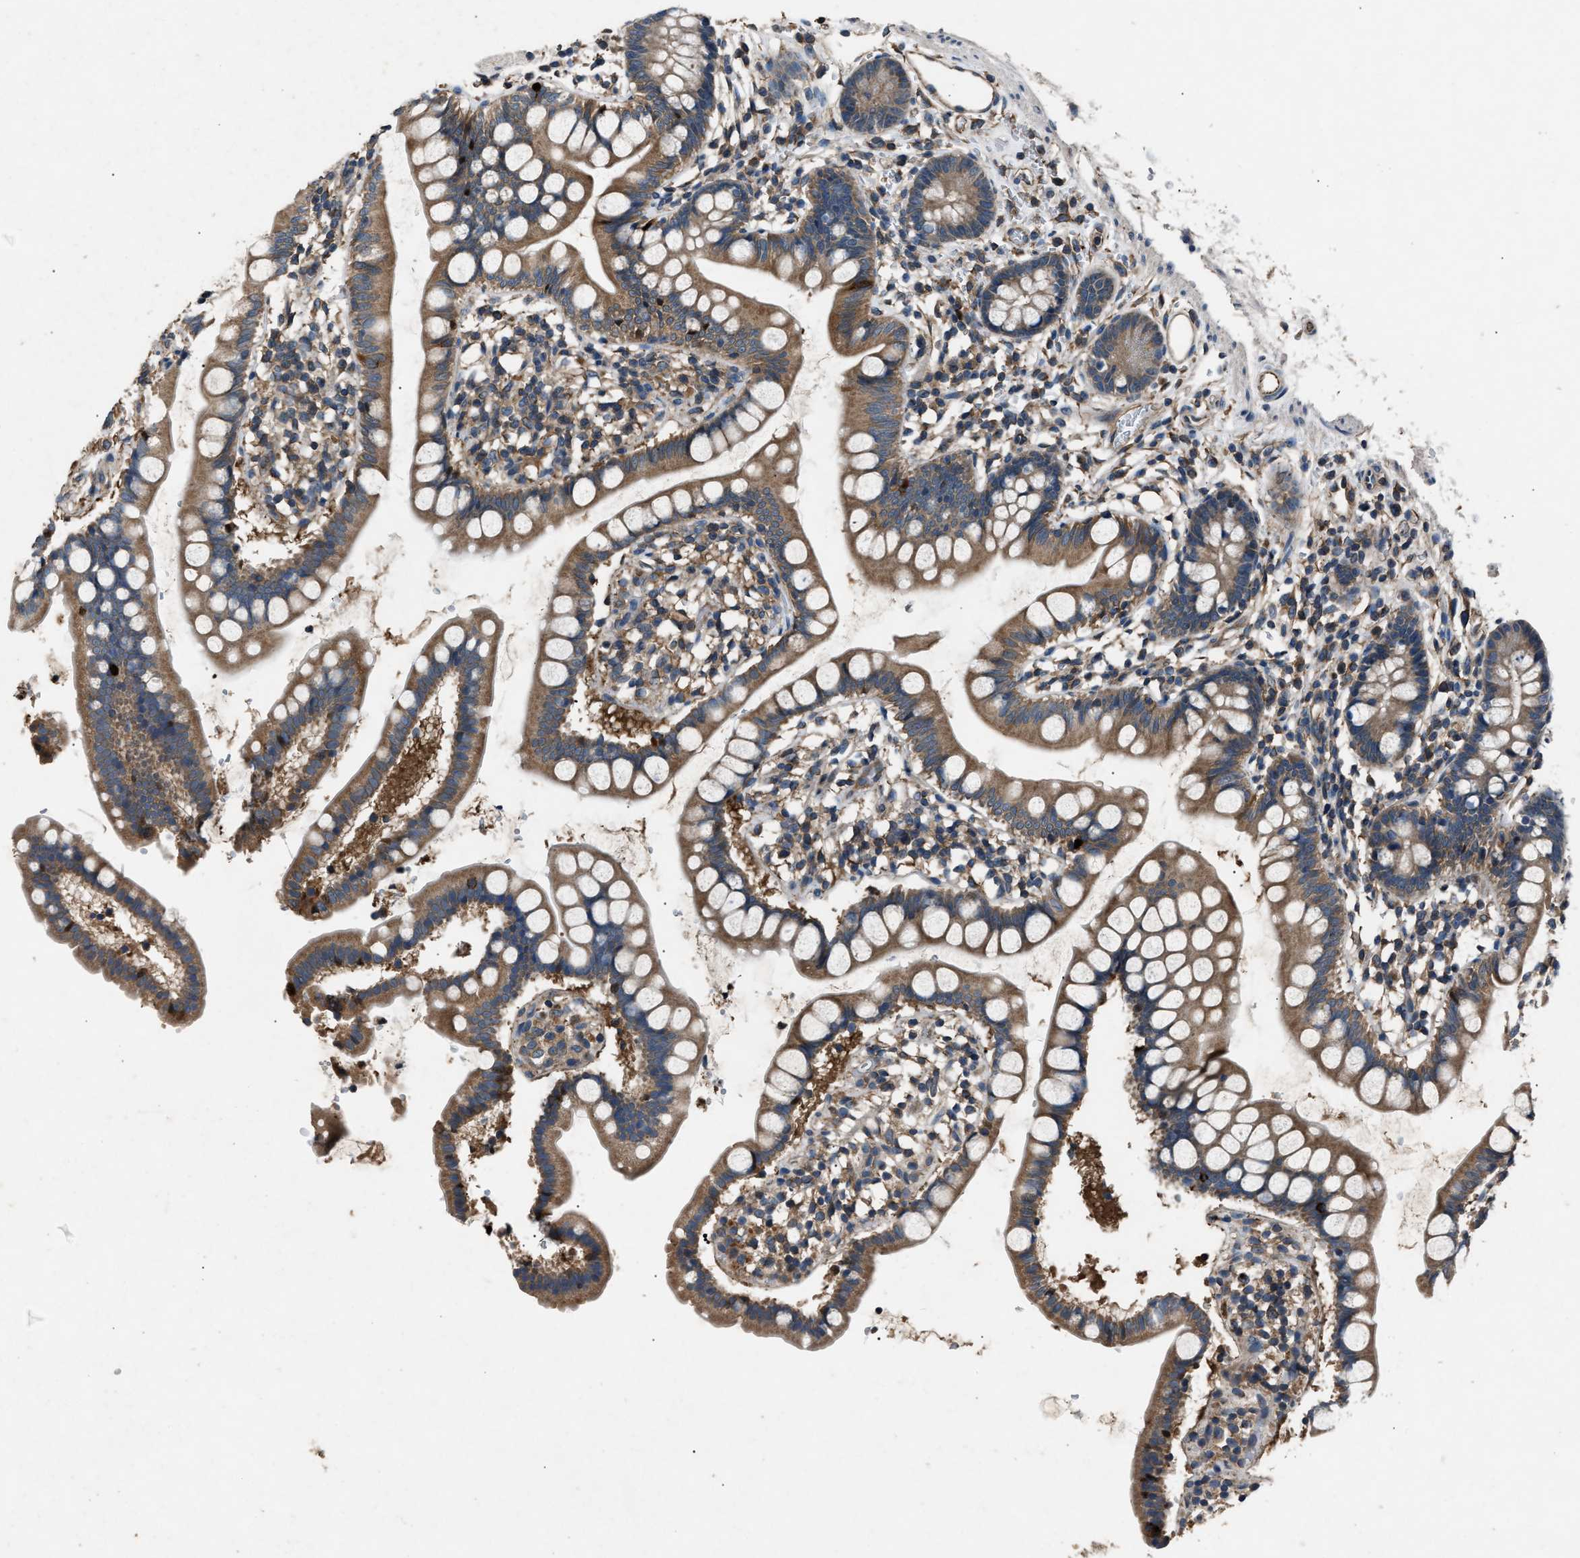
{"staining": {"intensity": "moderate", "quantity": ">75%", "location": "cytoplasmic/membranous"}, "tissue": "small intestine", "cell_type": "Glandular cells", "image_type": "normal", "snomed": [{"axis": "morphology", "description": "Normal tissue, NOS"}, {"axis": "topography", "description": "Small intestine"}], "caption": "Immunohistochemical staining of normal human small intestine exhibits medium levels of moderate cytoplasmic/membranous staining in approximately >75% of glandular cells. (DAB (3,3'-diaminobenzidine) IHC with brightfield microscopy, high magnification).", "gene": "PPID", "patient": {"sex": "female", "age": 84}}